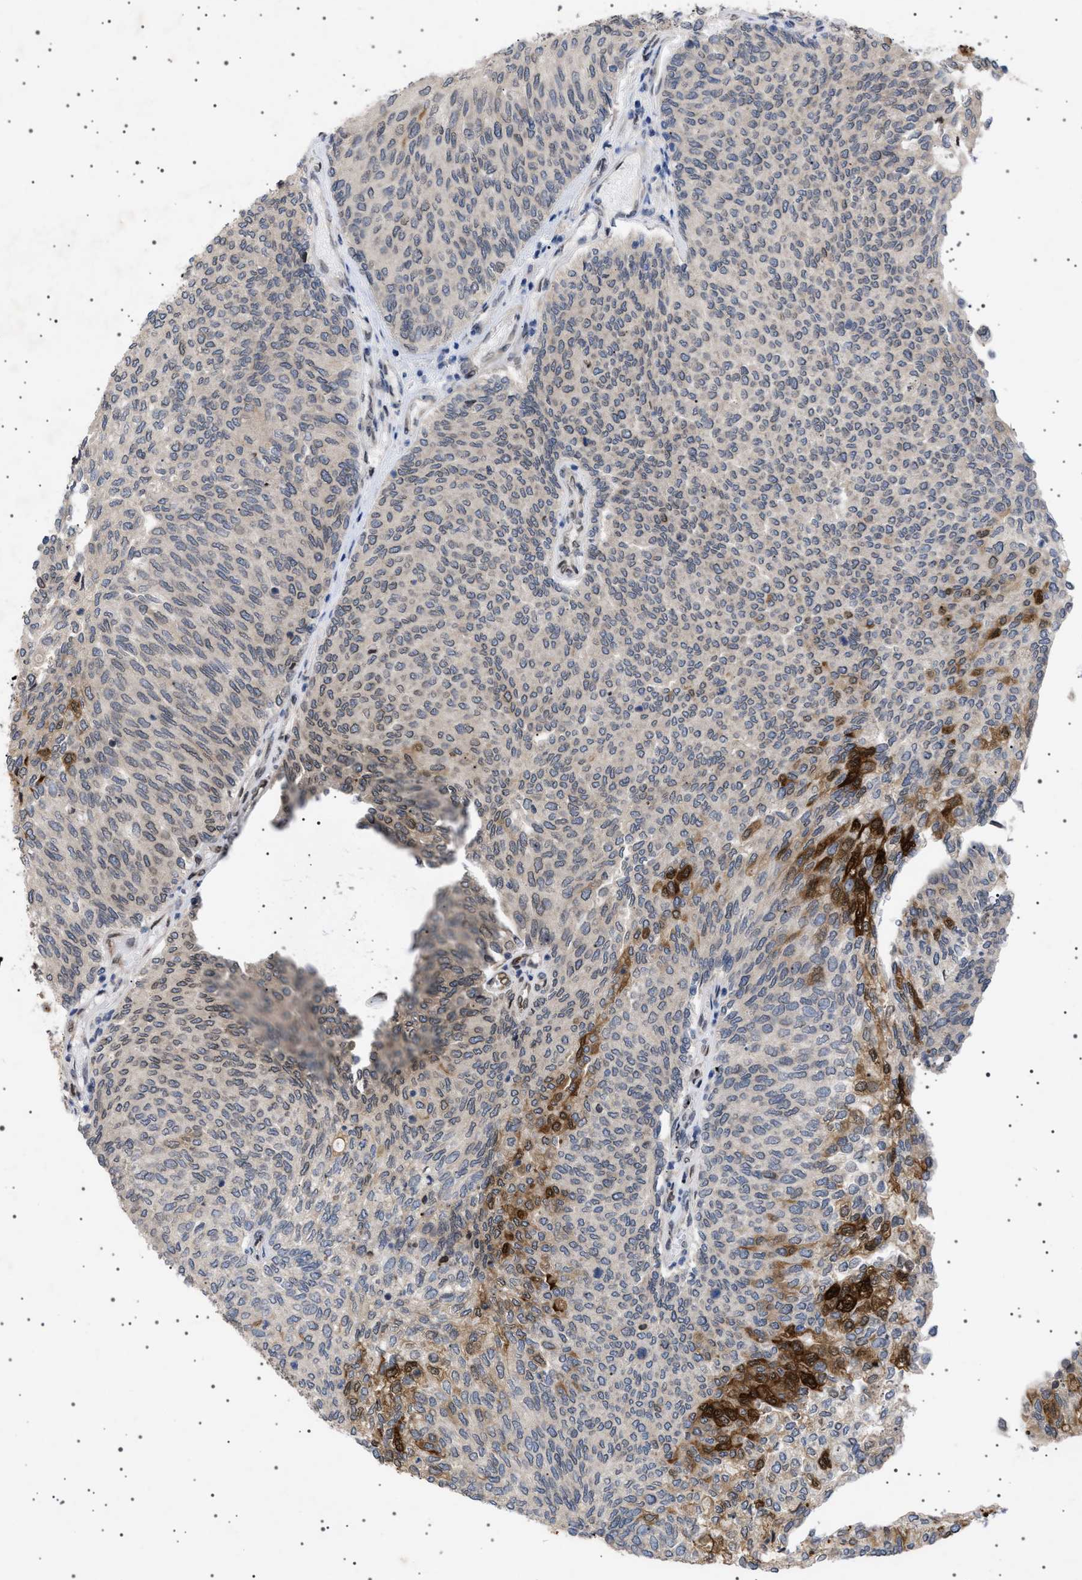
{"staining": {"intensity": "strong", "quantity": "<25%", "location": "cytoplasmic/membranous,nuclear"}, "tissue": "urothelial cancer", "cell_type": "Tumor cells", "image_type": "cancer", "snomed": [{"axis": "morphology", "description": "Urothelial carcinoma, Low grade"}, {"axis": "topography", "description": "Urinary bladder"}], "caption": "Urothelial cancer tissue demonstrates strong cytoplasmic/membranous and nuclear staining in approximately <25% of tumor cells, visualized by immunohistochemistry.", "gene": "NUP93", "patient": {"sex": "female", "age": 79}}